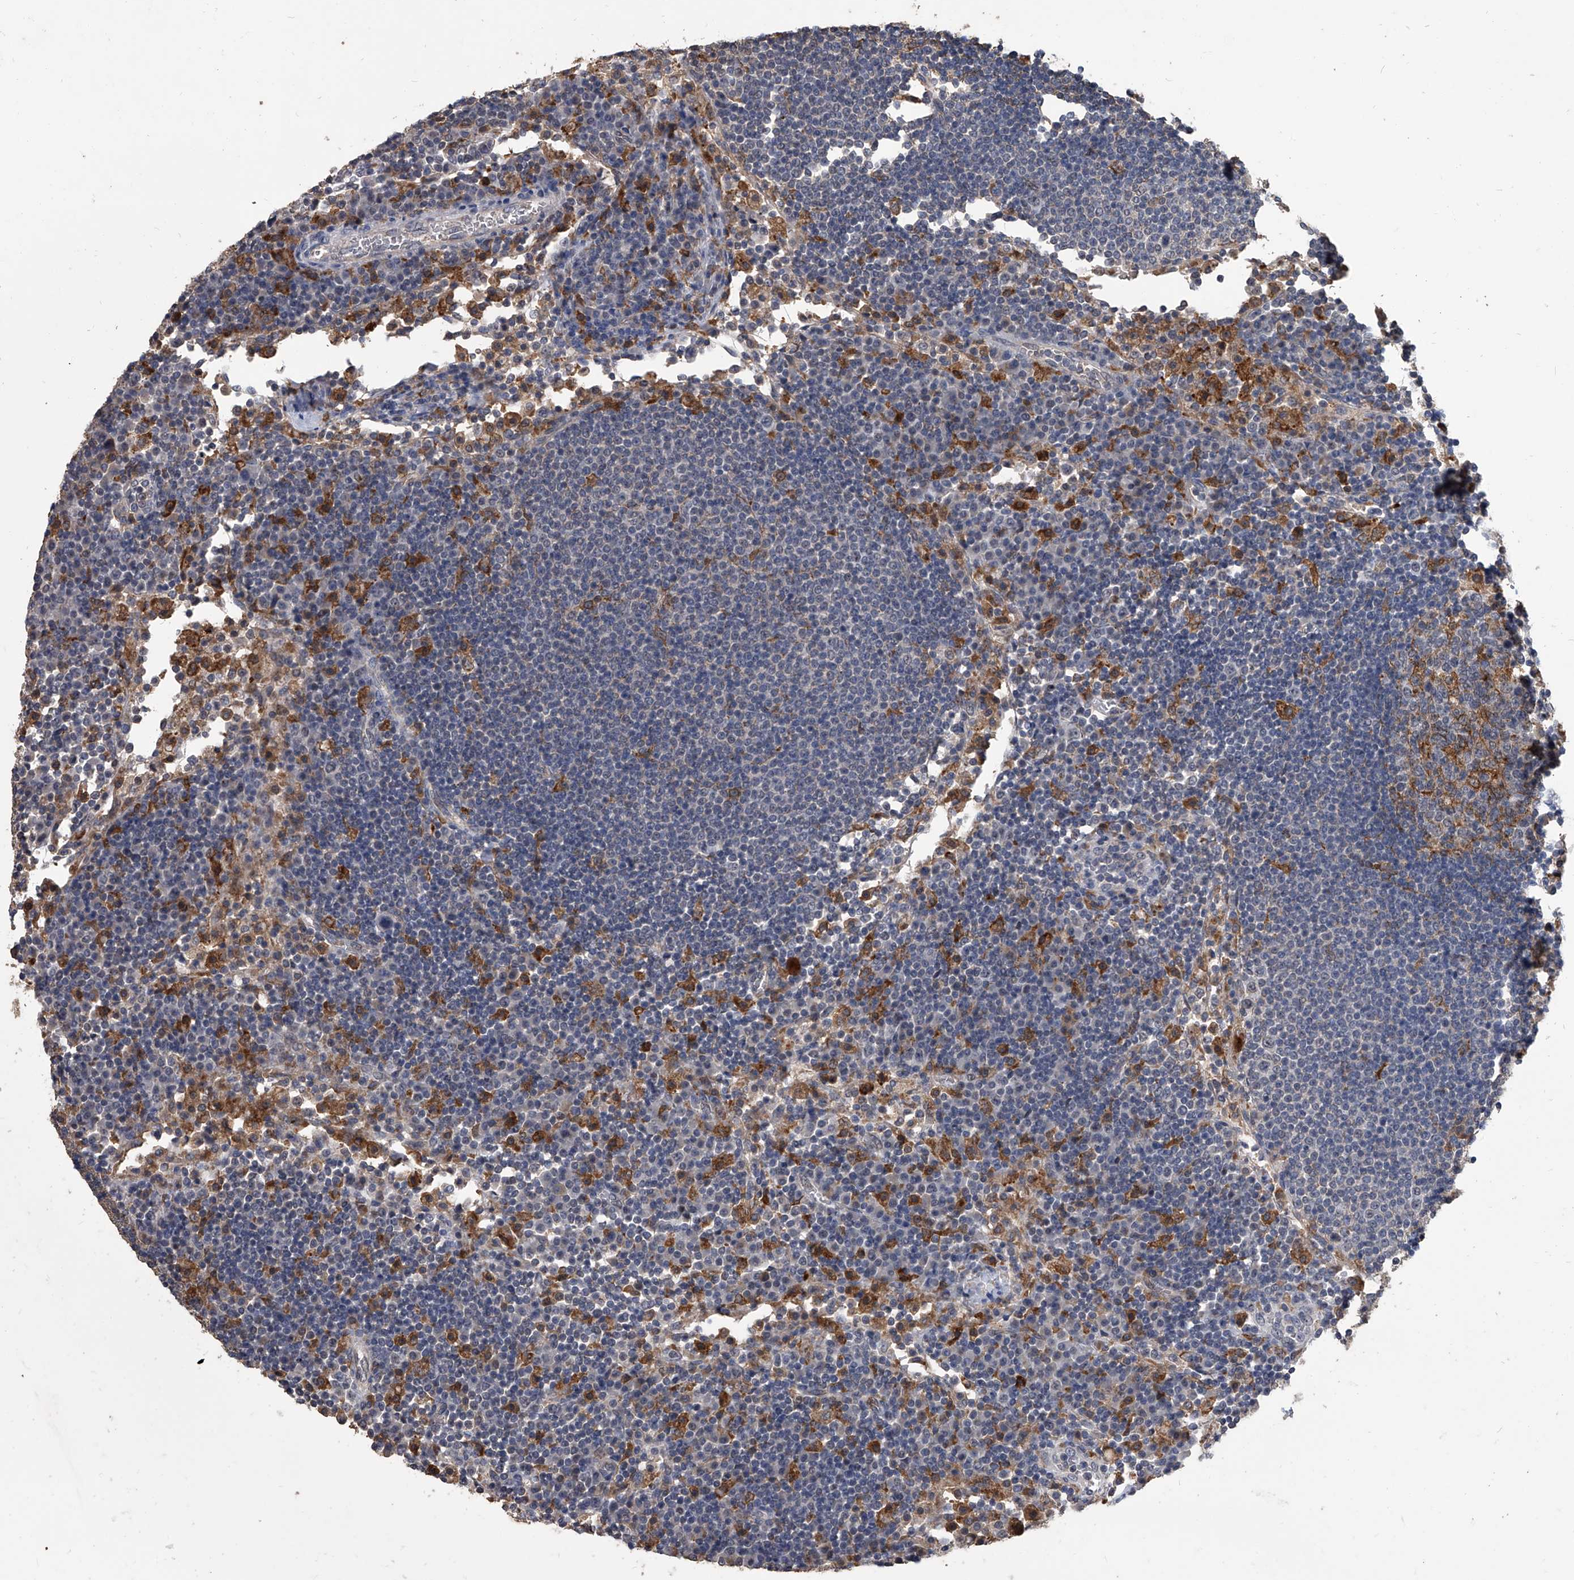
{"staining": {"intensity": "moderate", "quantity": "<25%", "location": "cytoplasmic/membranous"}, "tissue": "lymph node", "cell_type": "Germinal center cells", "image_type": "normal", "snomed": [{"axis": "morphology", "description": "Normal tissue, NOS"}, {"axis": "topography", "description": "Lymph node"}], "caption": "Immunohistochemistry (IHC) image of unremarkable human lymph node stained for a protein (brown), which exhibits low levels of moderate cytoplasmic/membranous expression in about <25% of germinal center cells.", "gene": "MAP4K3", "patient": {"sex": "female", "age": 53}}